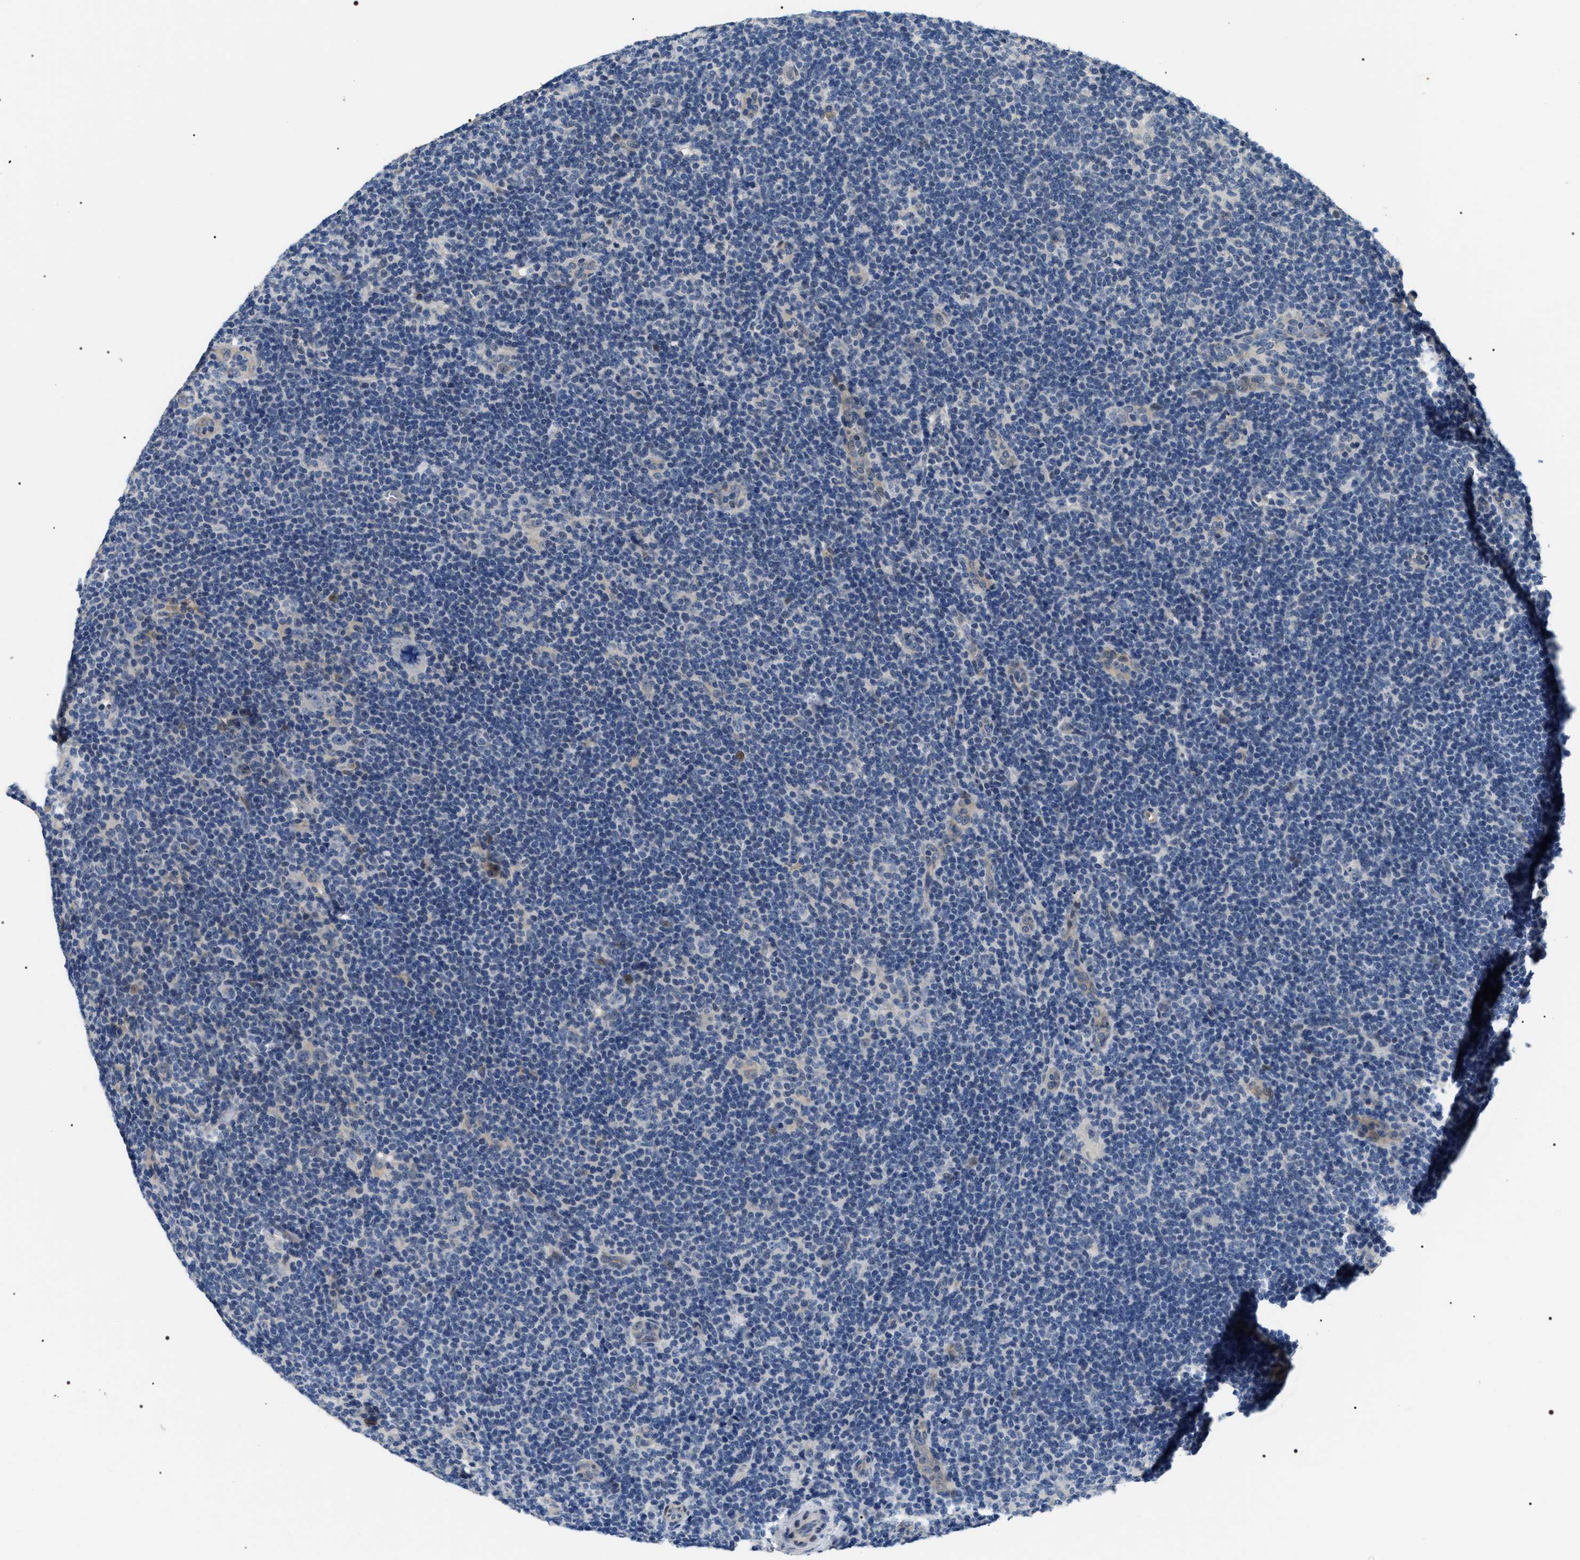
{"staining": {"intensity": "negative", "quantity": "none", "location": "none"}, "tissue": "lymphoma", "cell_type": "Tumor cells", "image_type": "cancer", "snomed": [{"axis": "morphology", "description": "Malignant lymphoma, non-Hodgkin's type, High grade"}, {"axis": "topography", "description": "Small intestine"}, {"axis": "topography", "description": "Colon"}], "caption": "Immunohistochemical staining of high-grade malignant lymphoma, non-Hodgkin's type demonstrates no significant positivity in tumor cells. (DAB (3,3'-diaminobenzidine) immunohistochemistry with hematoxylin counter stain).", "gene": "IFT81", "patient": {"sex": "male", "age": 8}}